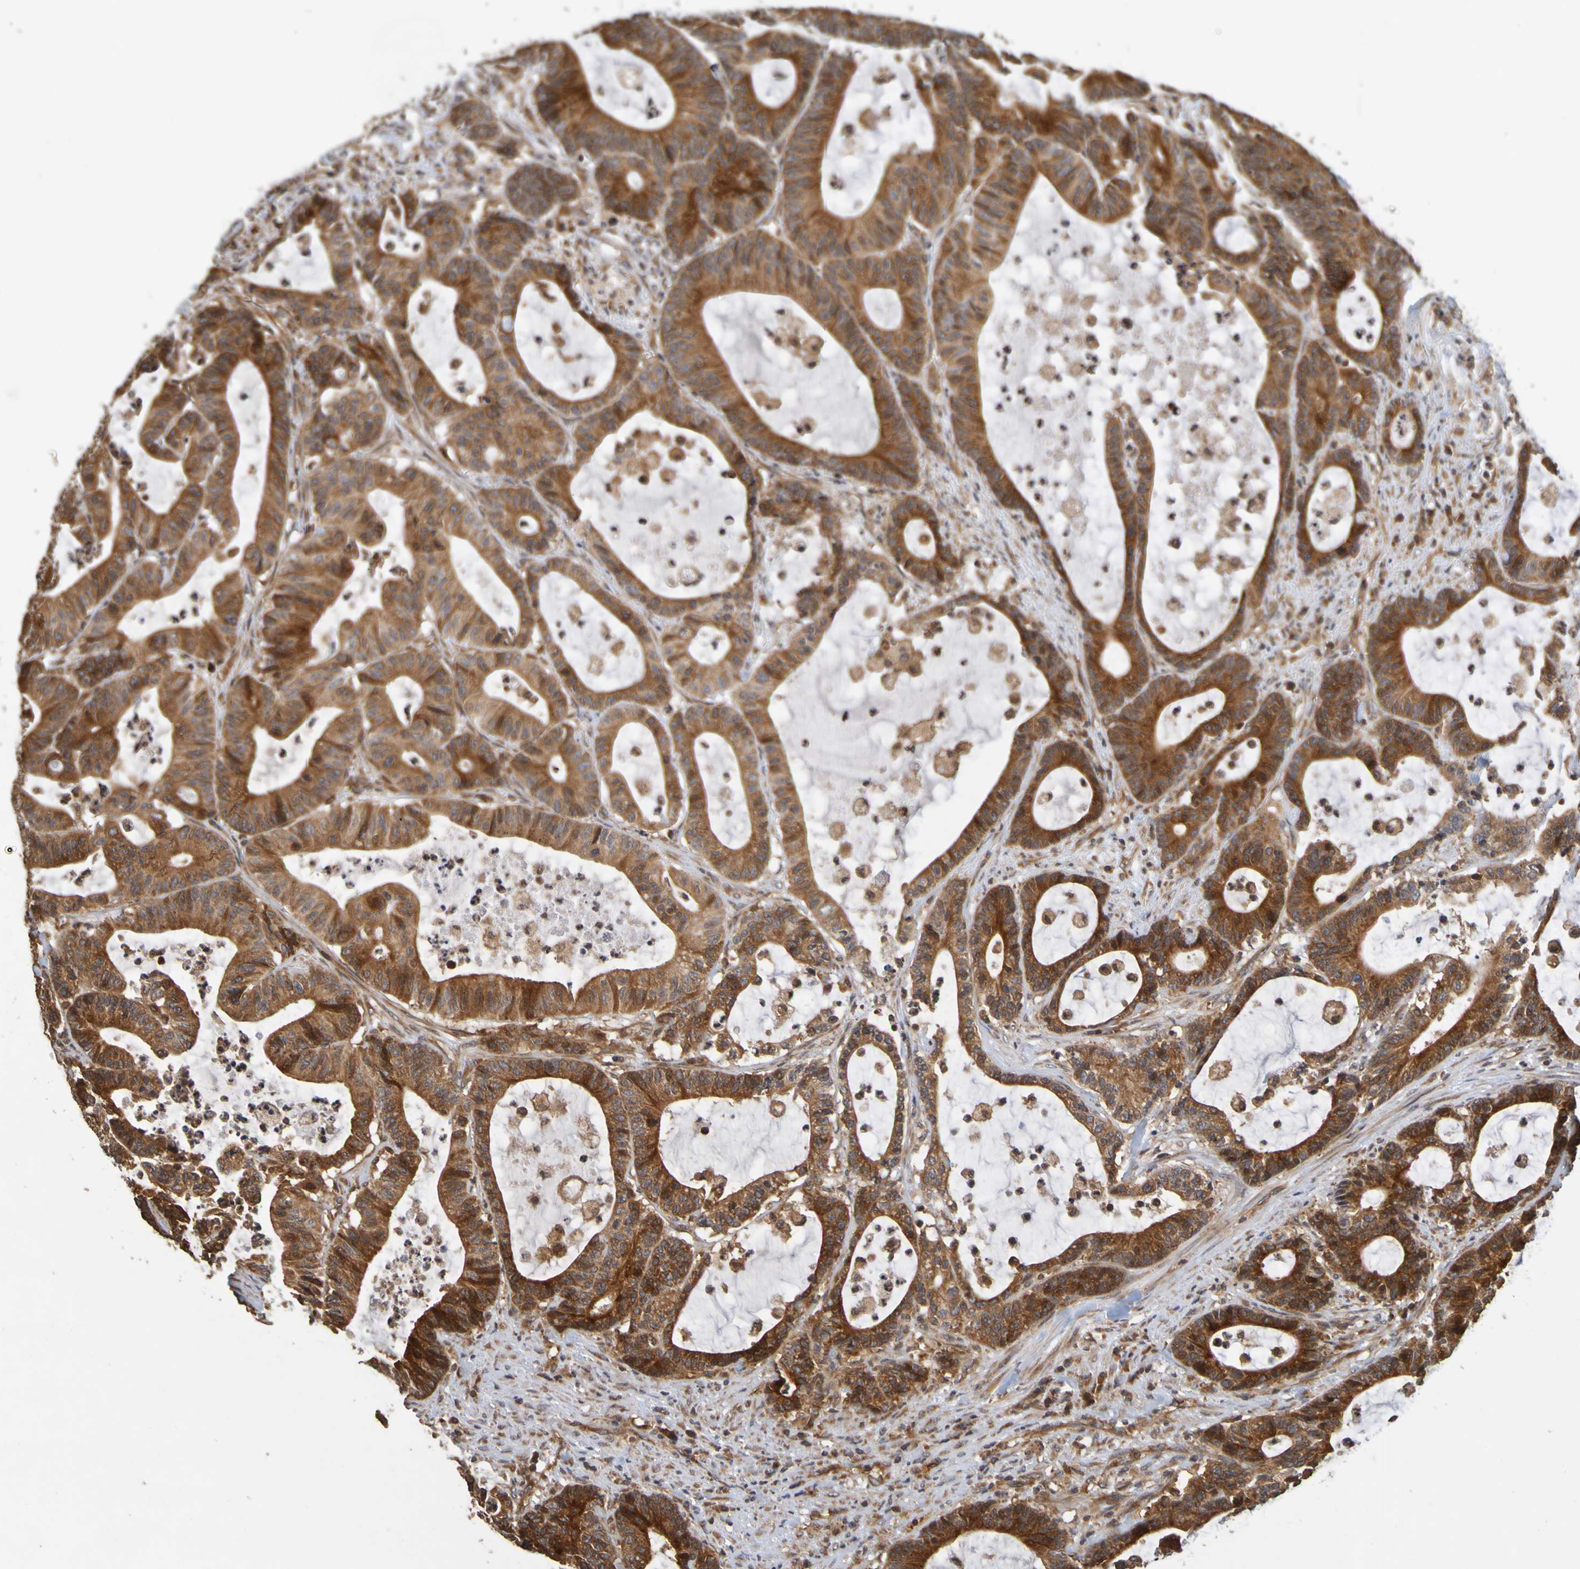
{"staining": {"intensity": "strong", "quantity": ">75%", "location": "cytoplasmic/membranous"}, "tissue": "colorectal cancer", "cell_type": "Tumor cells", "image_type": "cancer", "snomed": [{"axis": "morphology", "description": "Adenocarcinoma, NOS"}, {"axis": "topography", "description": "Colon"}], "caption": "Colorectal cancer (adenocarcinoma) stained for a protein (brown) exhibits strong cytoplasmic/membranous positive expression in approximately >75% of tumor cells.", "gene": "OCRL", "patient": {"sex": "female", "age": 84}}